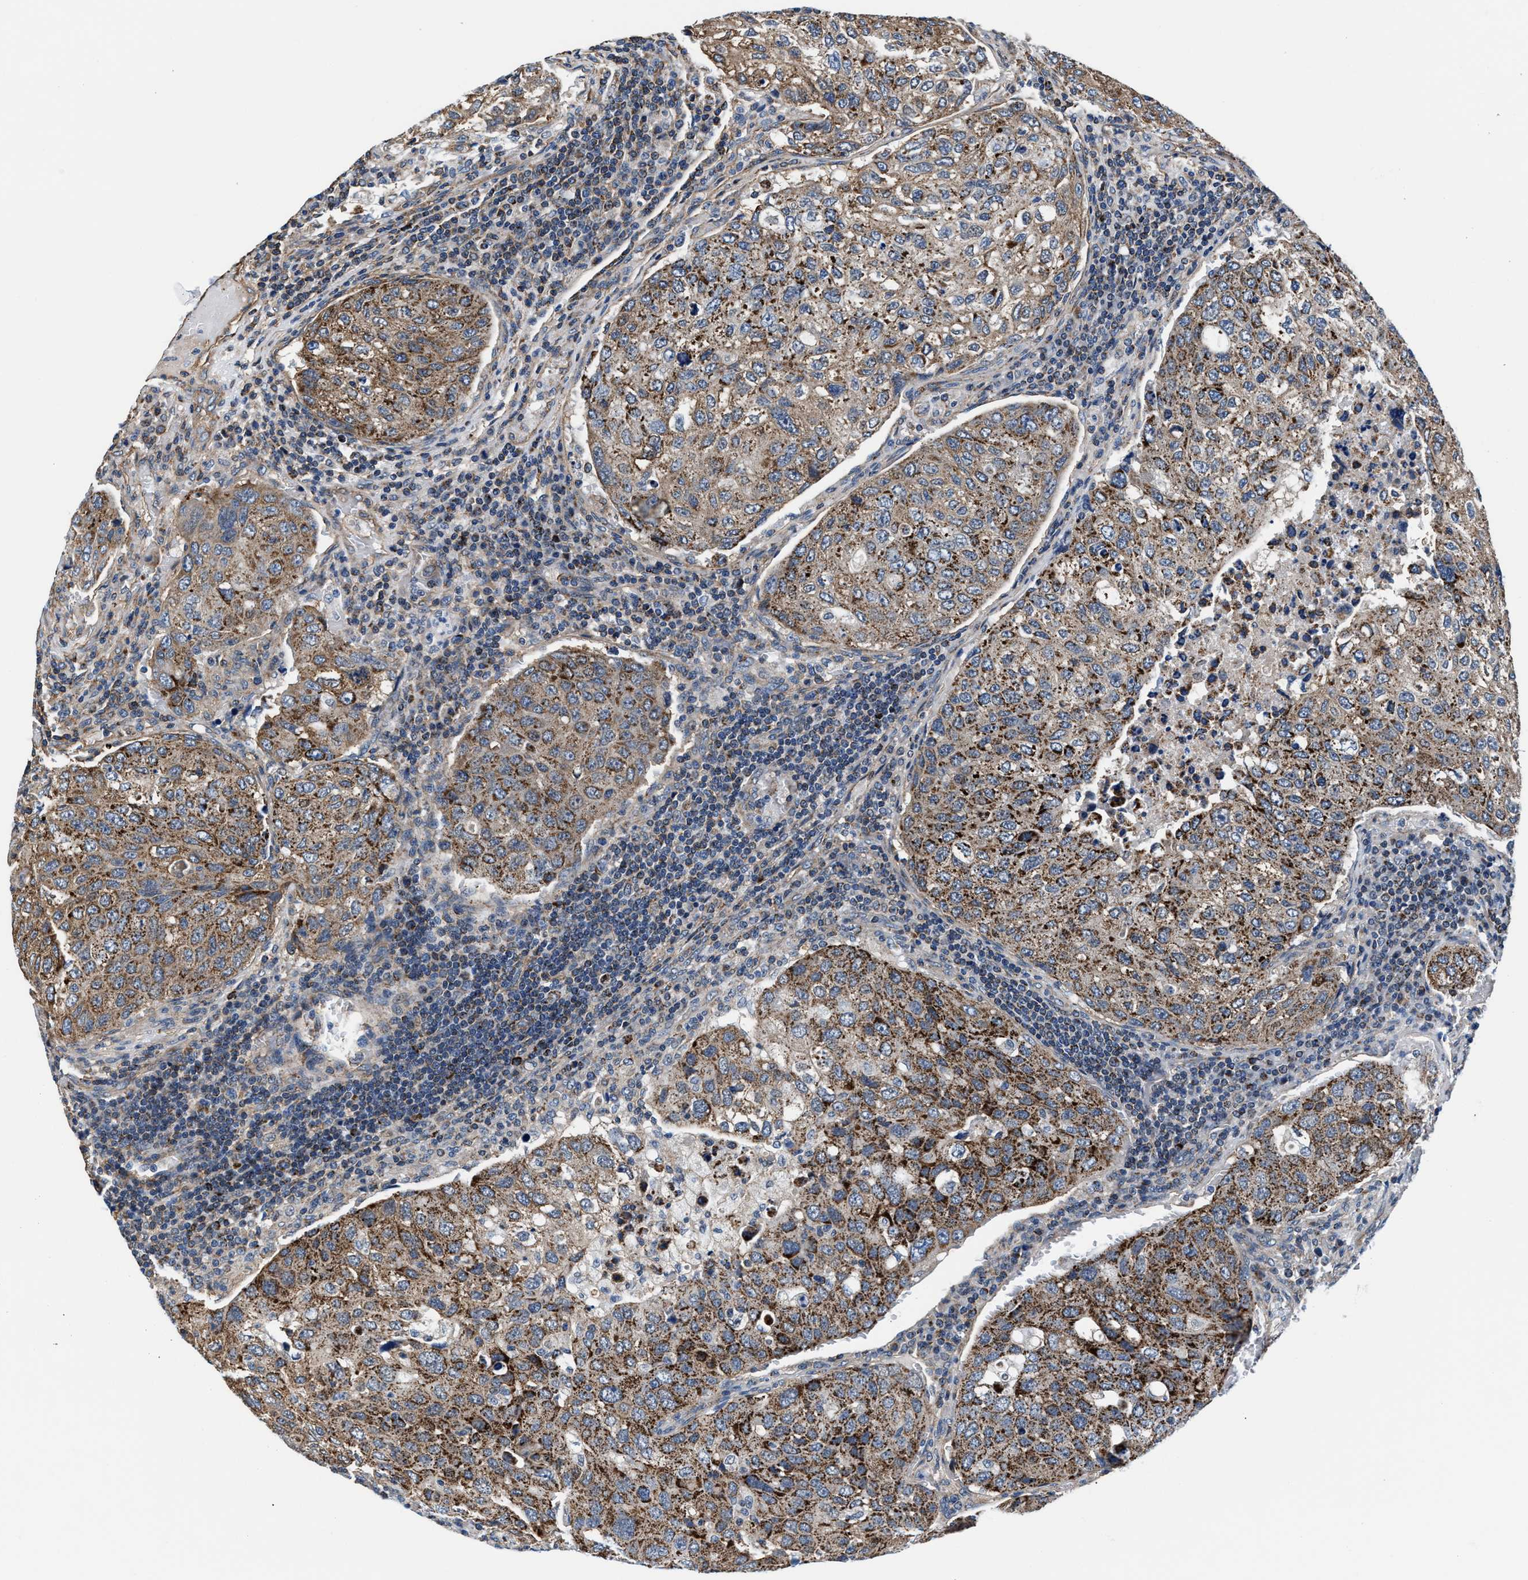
{"staining": {"intensity": "moderate", "quantity": ">75%", "location": "cytoplasmic/membranous"}, "tissue": "urothelial cancer", "cell_type": "Tumor cells", "image_type": "cancer", "snomed": [{"axis": "morphology", "description": "Urothelial carcinoma, High grade"}, {"axis": "topography", "description": "Lymph node"}, {"axis": "topography", "description": "Urinary bladder"}], "caption": "The histopathology image exhibits a brown stain indicating the presence of a protein in the cytoplasmic/membranous of tumor cells in urothelial cancer.", "gene": "NKTR", "patient": {"sex": "male", "age": 51}}